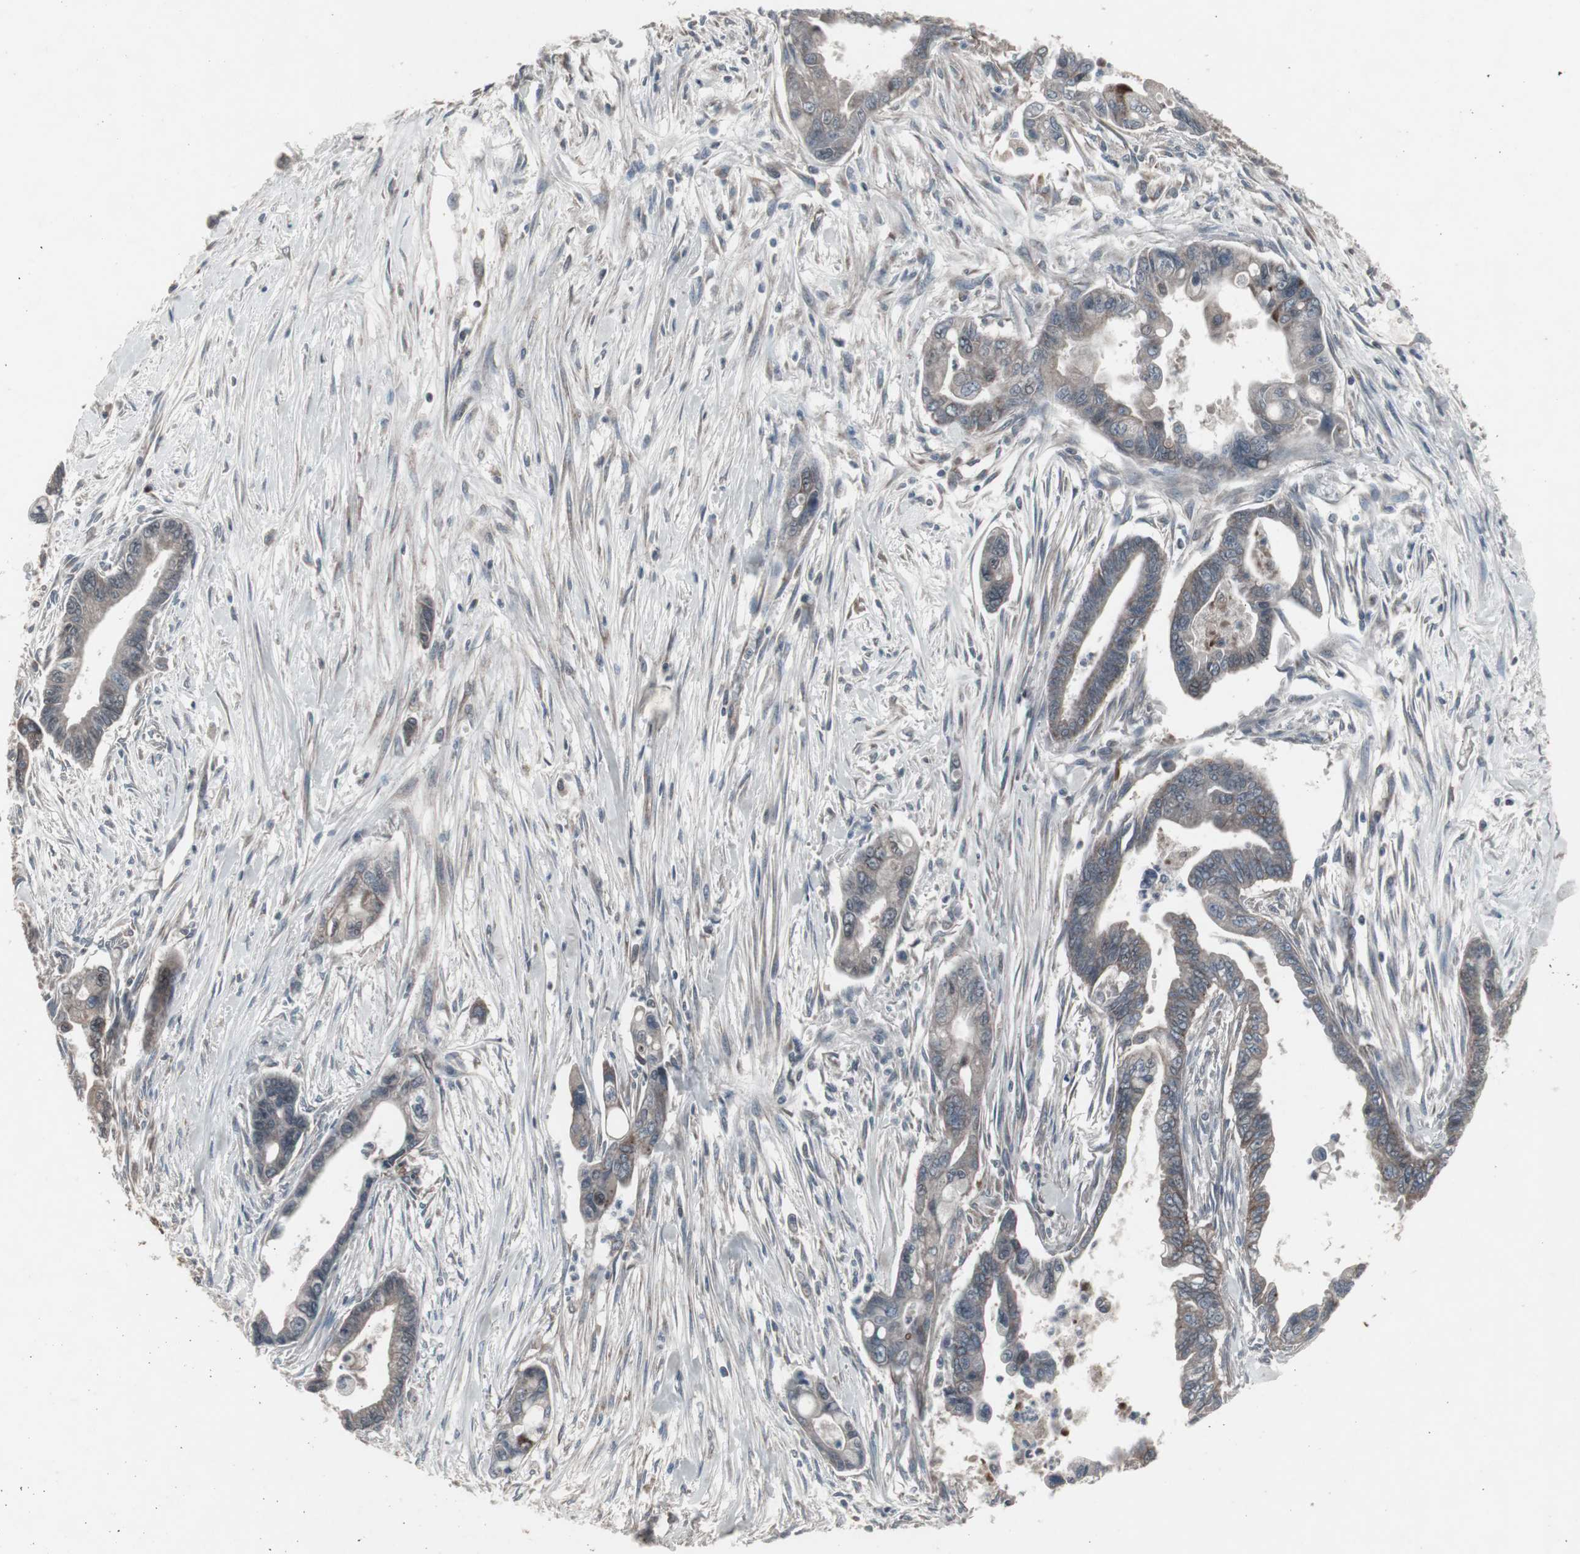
{"staining": {"intensity": "weak", "quantity": "<25%", "location": "cytoplasmic/membranous"}, "tissue": "pancreatic cancer", "cell_type": "Tumor cells", "image_type": "cancer", "snomed": [{"axis": "morphology", "description": "Adenocarcinoma, NOS"}, {"axis": "topography", "description": "Pancreas"}], "caption": "A high-resolution photomicrograph shows IHC staining of pancreatic cancer, which displays no significant staining in tumor cells. (DAB immunohistochemistry (IHC) with hematoxylin counter stain).", "gene": "SSTR2", "patient": {"sex": "male", "age": 70}}